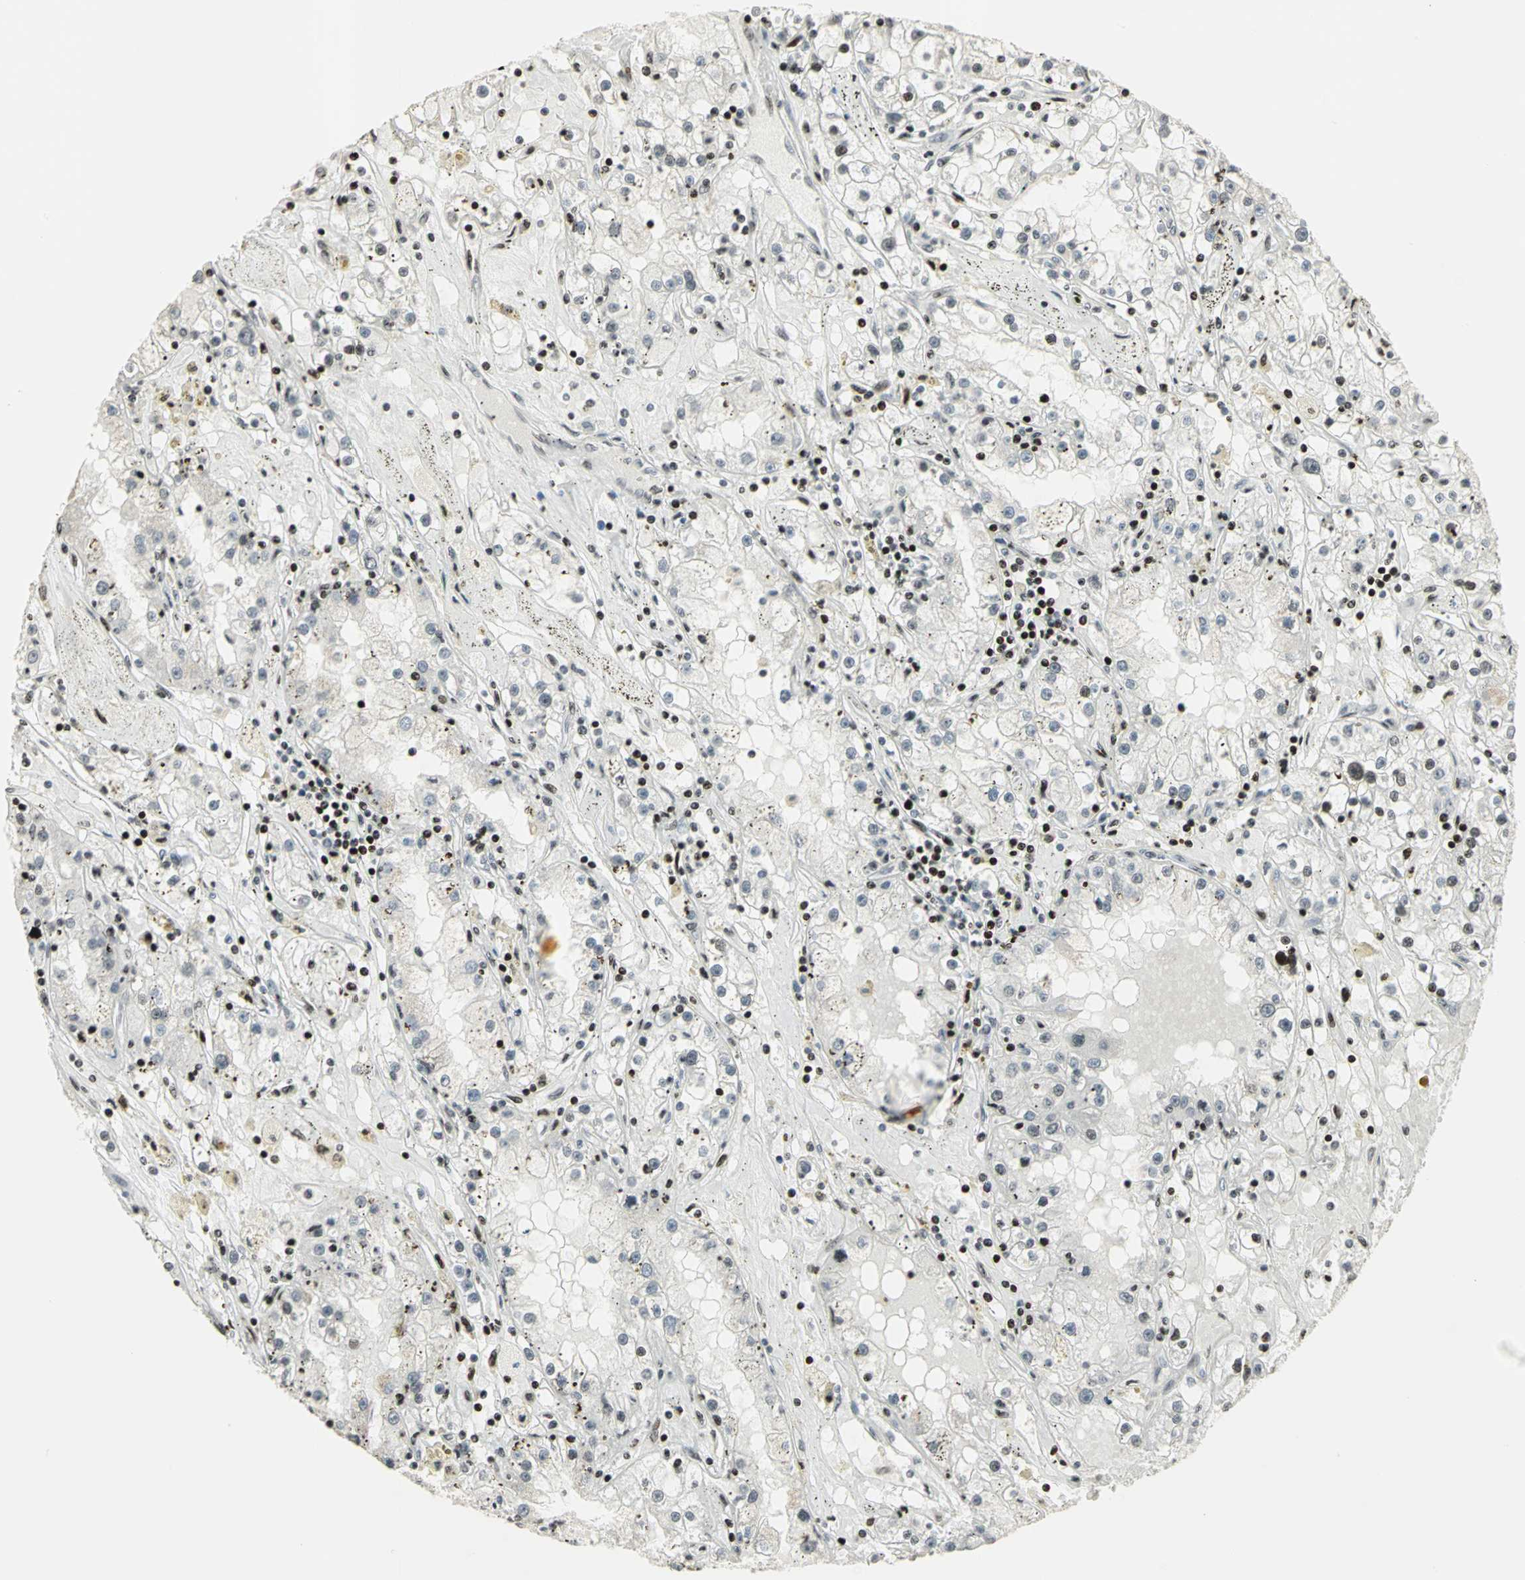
{"staining": {"intensity": "weak", "quantity": "<25%", "location": "nuclear"}, "tissue": "renal cancer", "cell_type": "Tumor cells", "image_type": "cancer", "snomed": [{"axis": "morphology", "description": "Adenocarcinoma, NOS"}, {"axis": "topography", "description": "Kidney"}], "caption": "Renal cancer was stained to show a protein in brown. There is no significant positivity in tumor cells.", "gene": "KDM1A", "patient": {"sex": "male", "age": 56}}